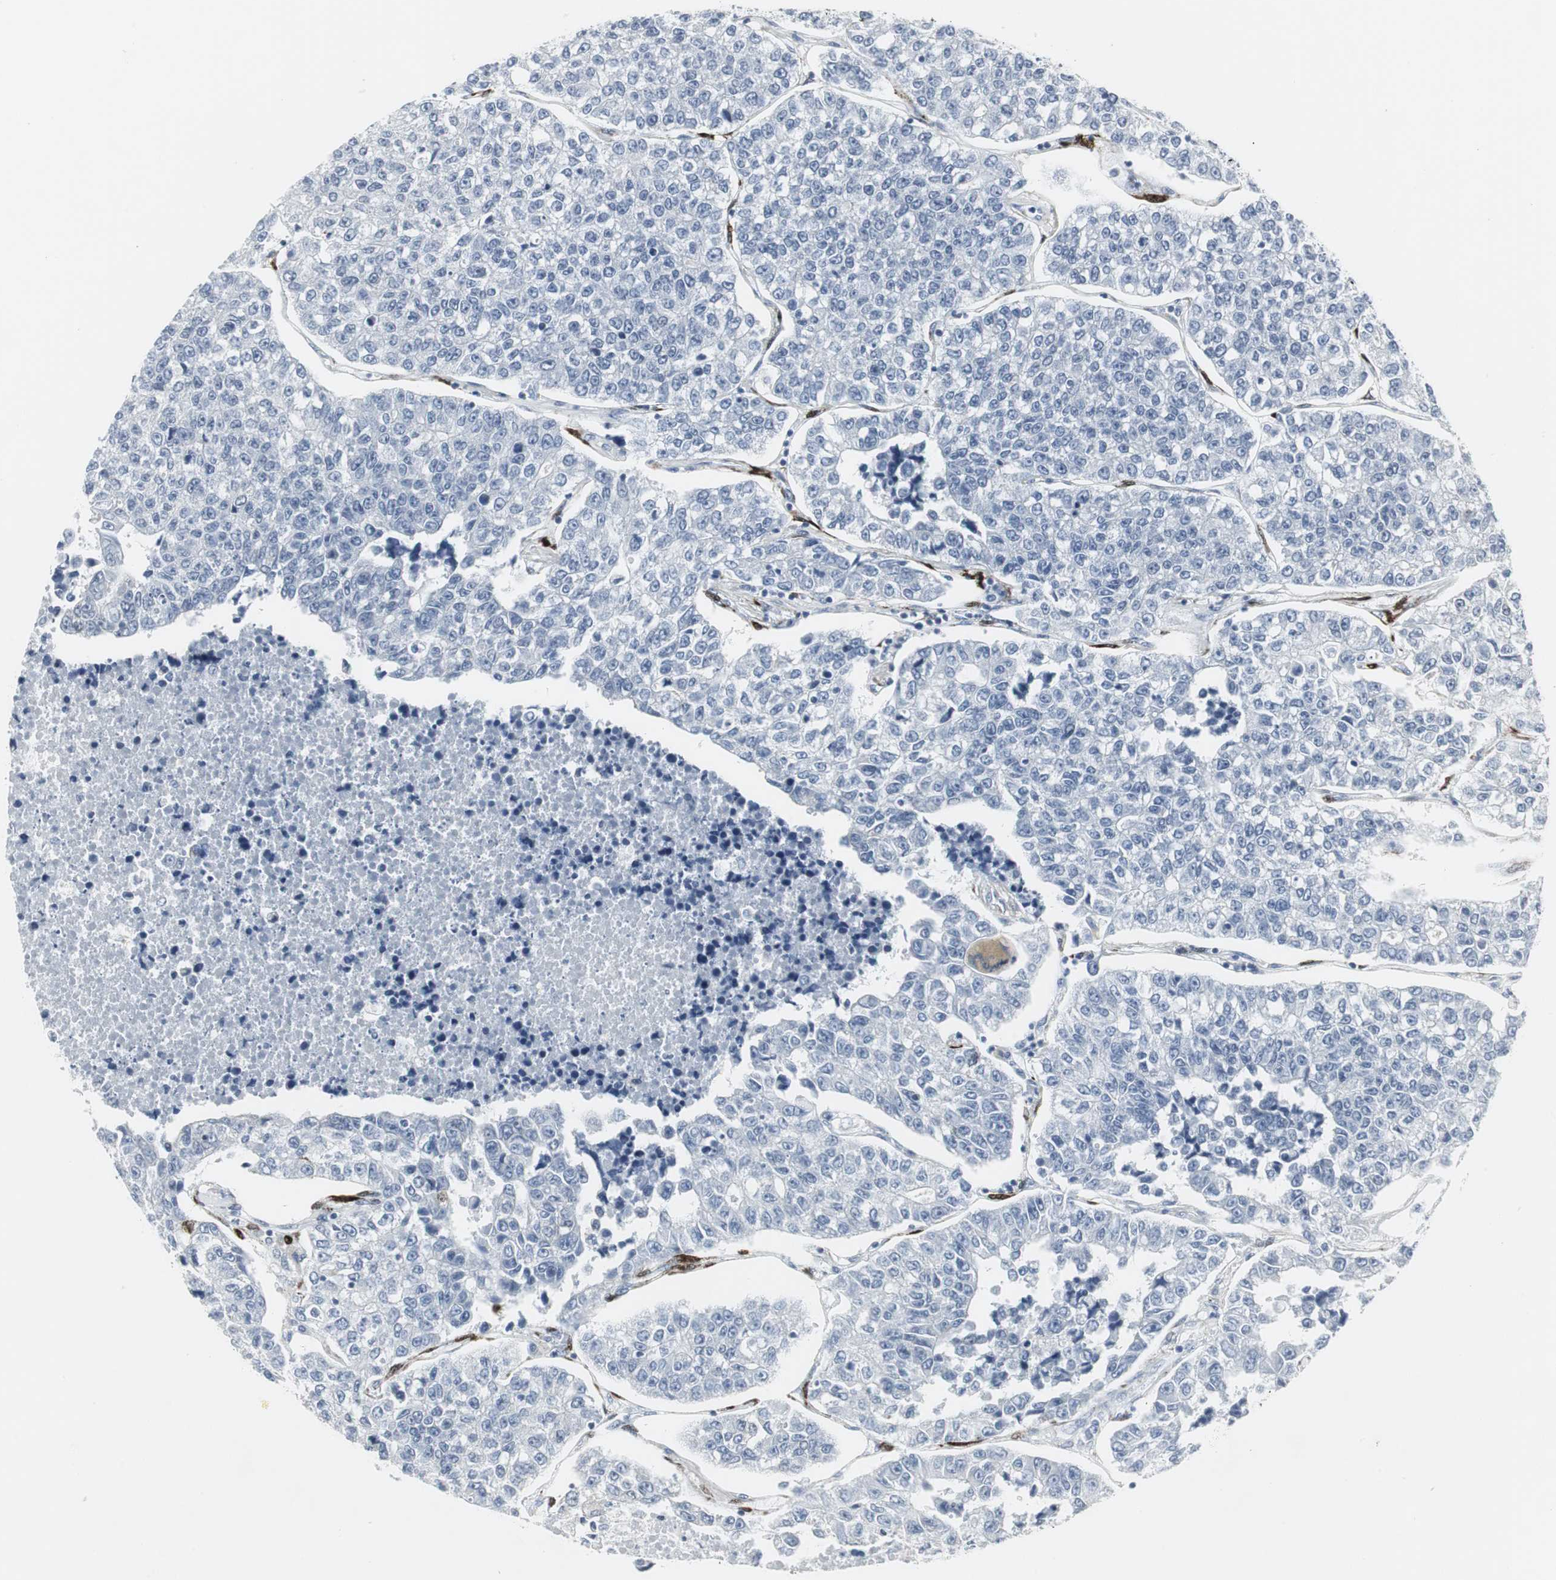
{"staining": {"intensity": "negative", "quantity": "none", "location": "none"}, "tissue": "lung cancer", "cell_type": "Tumor cells", "image_type": "cancer", "snomed": [{"axis": "morphology", "description": "Adenocarcinoma, NOS"}, {"axis": "topography", "description": "Lung"}], "caption": "IHC micrograph of human lung cancer stained for a protein (brown), which shows no expression in tumor cells.", "gene": "PPP1R14A", "patient": {"sex": "male", "age": 49}}